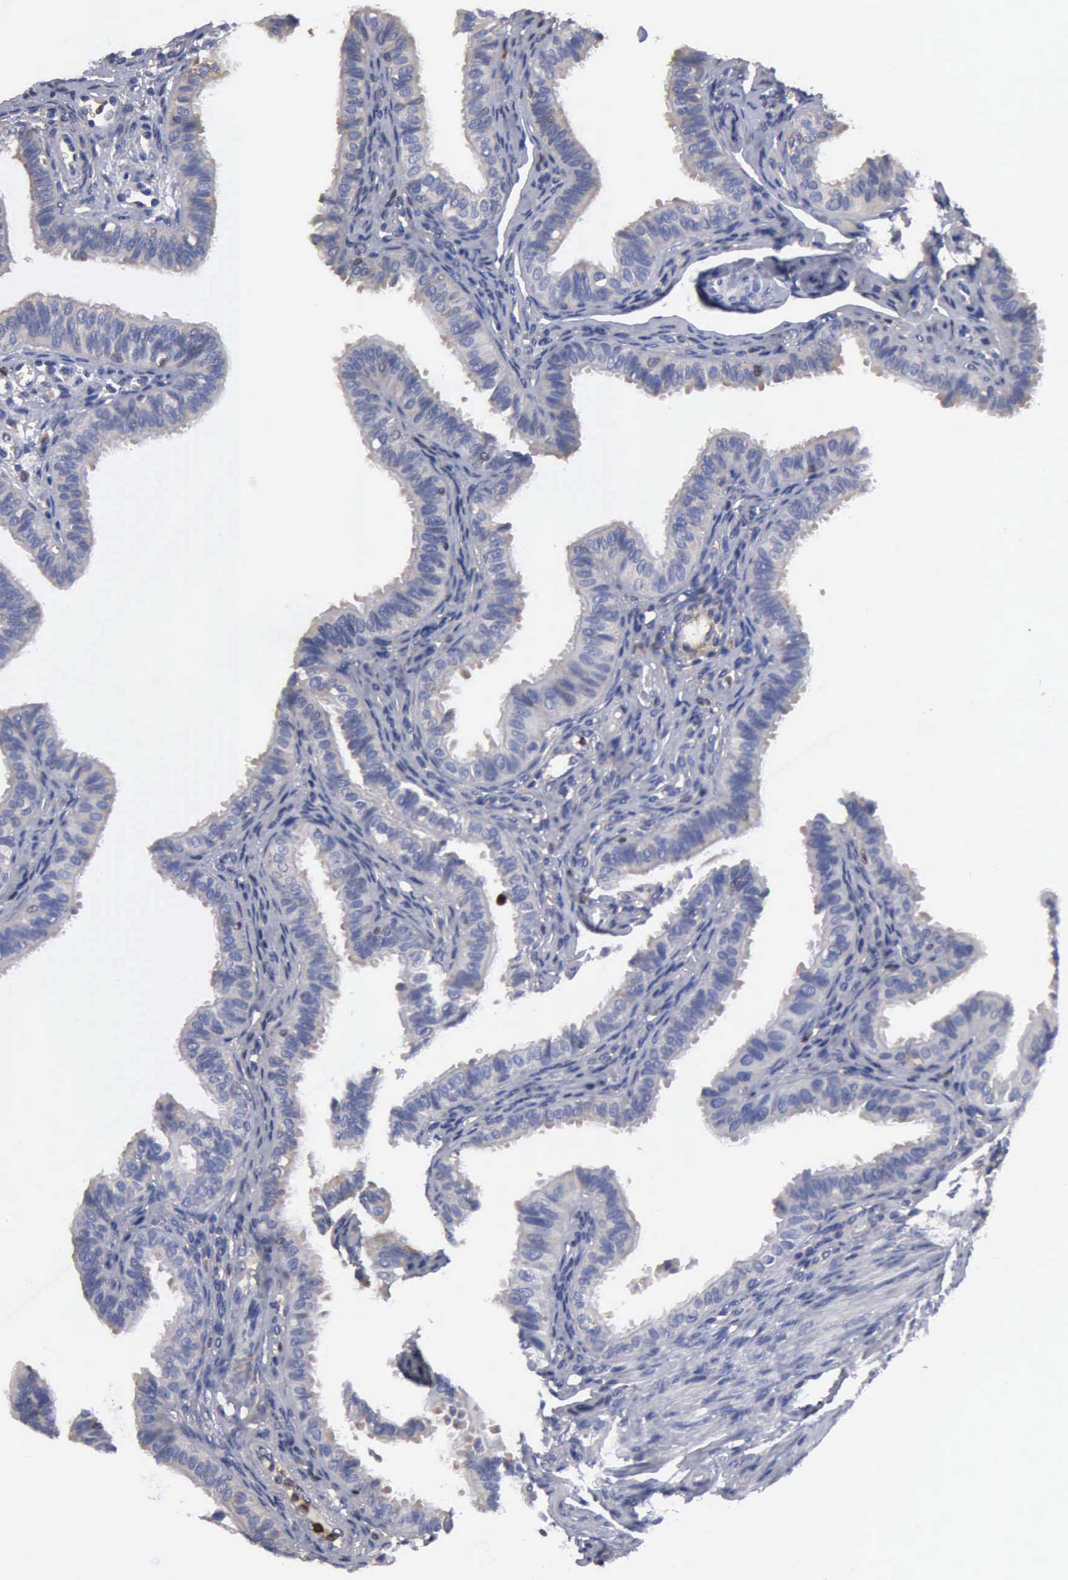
{"staining": {"intensity": "negative", "quantity": "none", "location": "none"}, "tissue": "fallopian tube", "cell_type": "Glandular cells", "image_type": "normal", "snomed": [{"axis": "morphology", "description": "Normal tissue, NOS"}, {"axis": "topography", "description": "Fallopian tube"}], "caption": "DAB immunohistochemical staining of unremarkable human fallopian tube displays no significant staining in glandular cells.", "gene": "G6PD", "patient": {"sex": "female", "age": 42}}